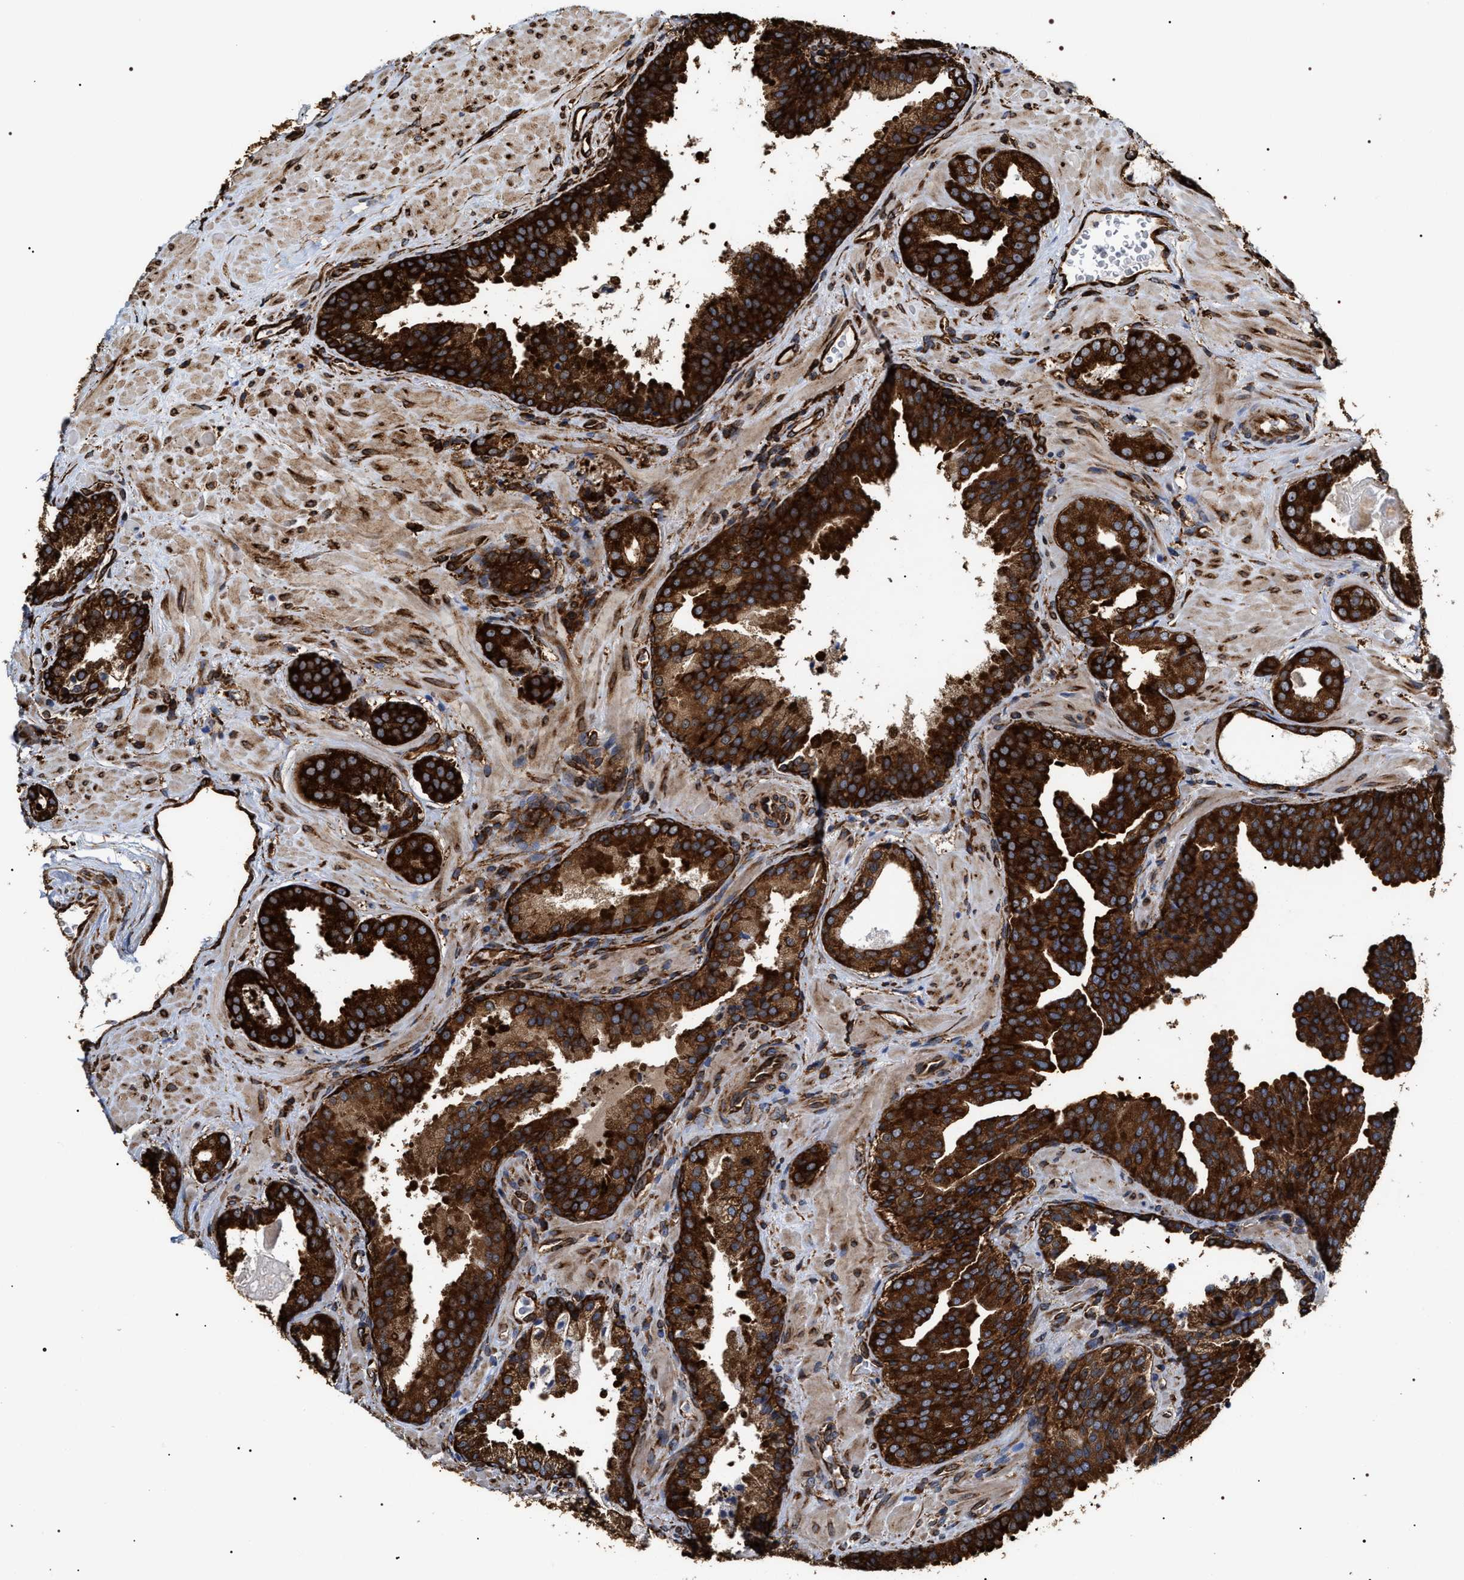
{"staining": {"intensity": "strong", "quantity": ">75%", "location": "cytoplasmic/membranous"}, "tissue": "prostate cancer", "cell_type": "Tumor cells", "image_type": "cancer", "snomed": [{"axis": "morphology", "description": "Adenocarcinoma, Low grade"}, {"axis": "topography", "description": "Prostate"}], "caption": "Human prostate cancer (low-grade adenocarcinoma) stained with a protein marker exhibits strong staining in tumor cells.", "gene": "SERBP1", "patient": {"sex": "male", "age": 71}}